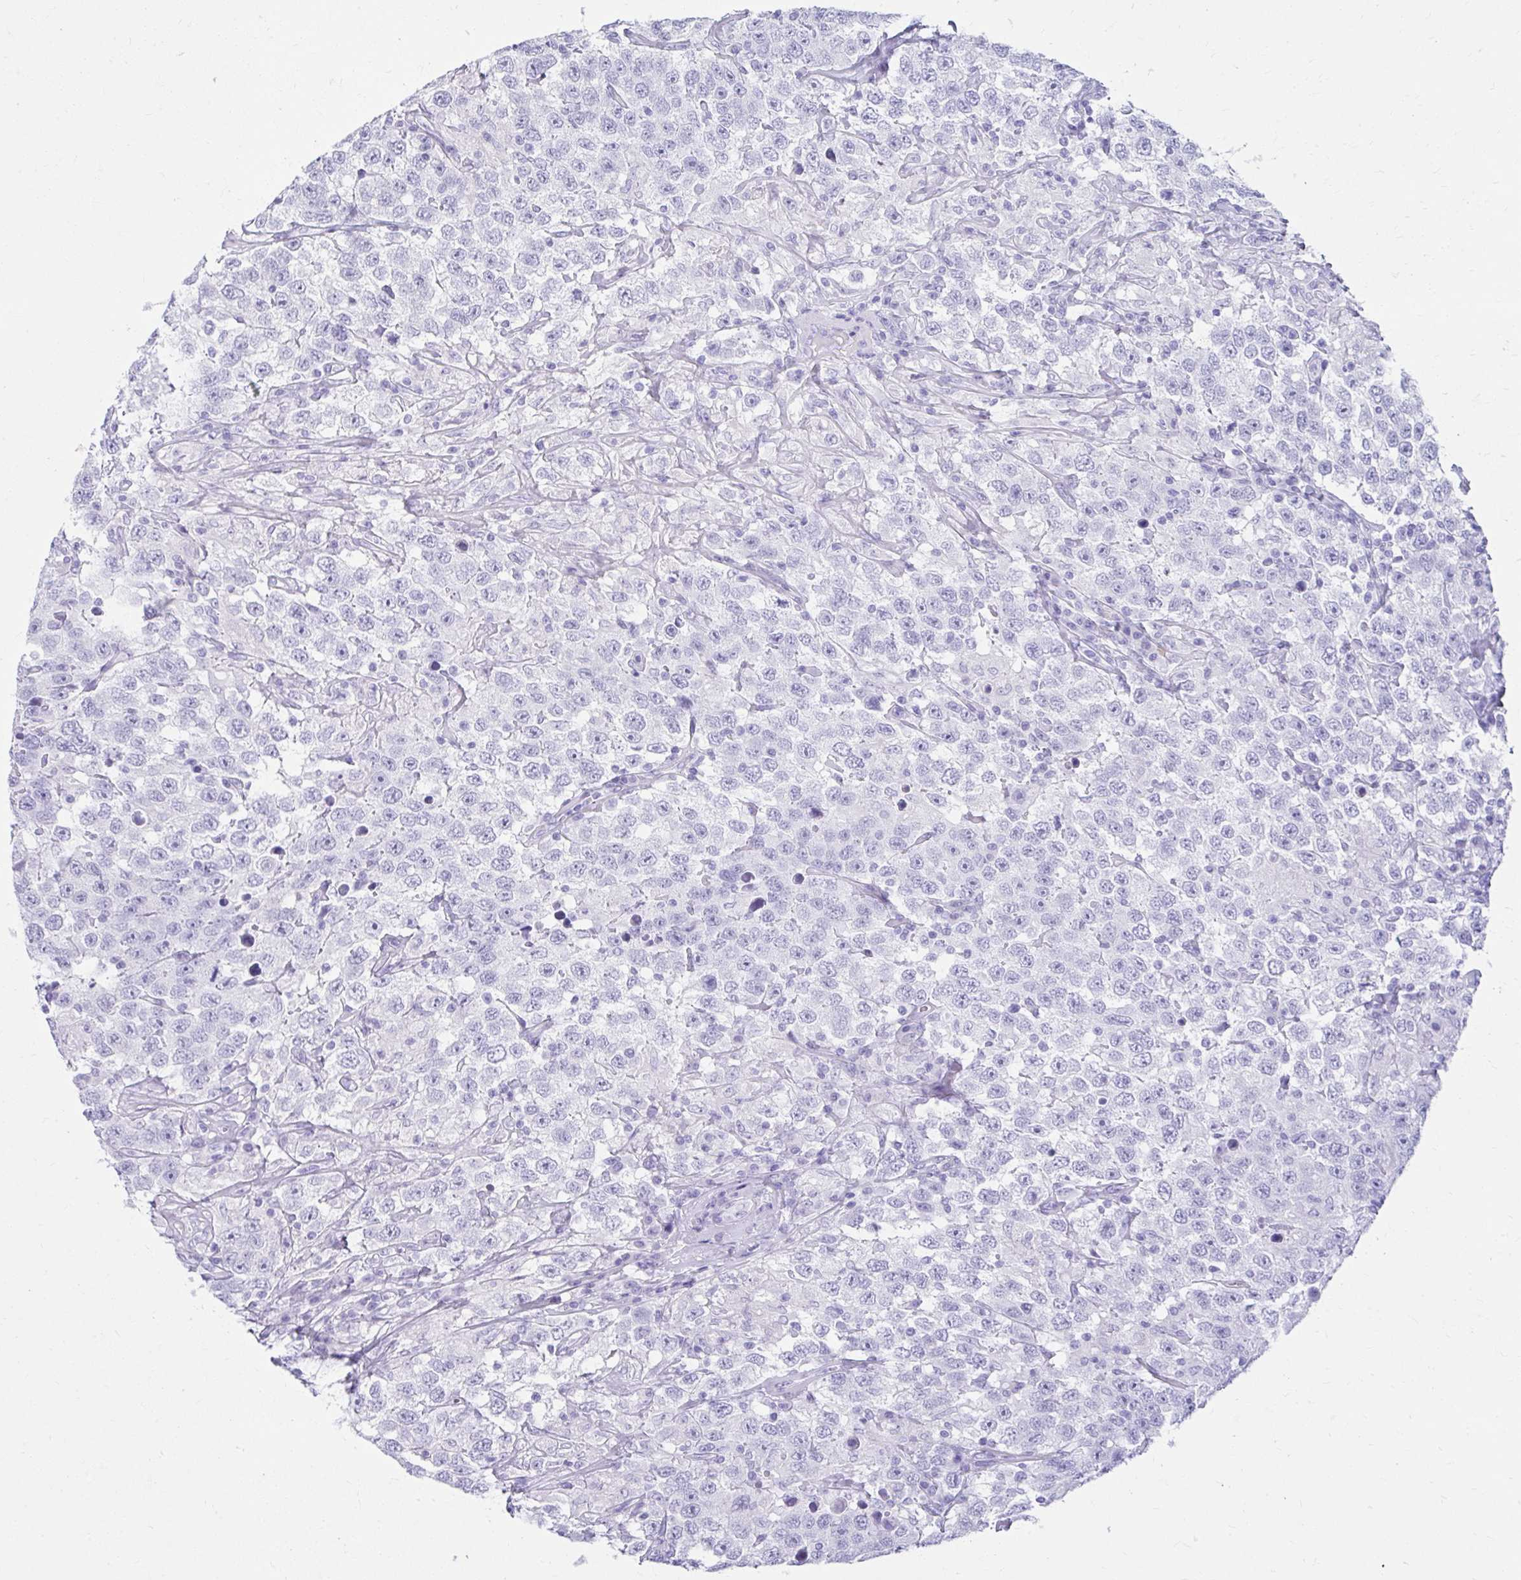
{"staining": {"intensity": "negative", "quantity": "none", "location": "none"}, "tissue": "testis cancer", "cell_type": "Tumor cells", "image_type": "cancer", "snomed": [{"axis": "morphology", "description": "Seminoma, NOS"}, {"axis": "topography", "description": "Testis"}], "caption": "Tumor cells are negative for protein expression in human testis cancer. (DAB (3,3'-diaminobenzidine) immunohistochemistry visualized using brightfield microscopy, high magnification).", "gene": "ATP4B", "patient": {"sex": "male", "age": 41}}